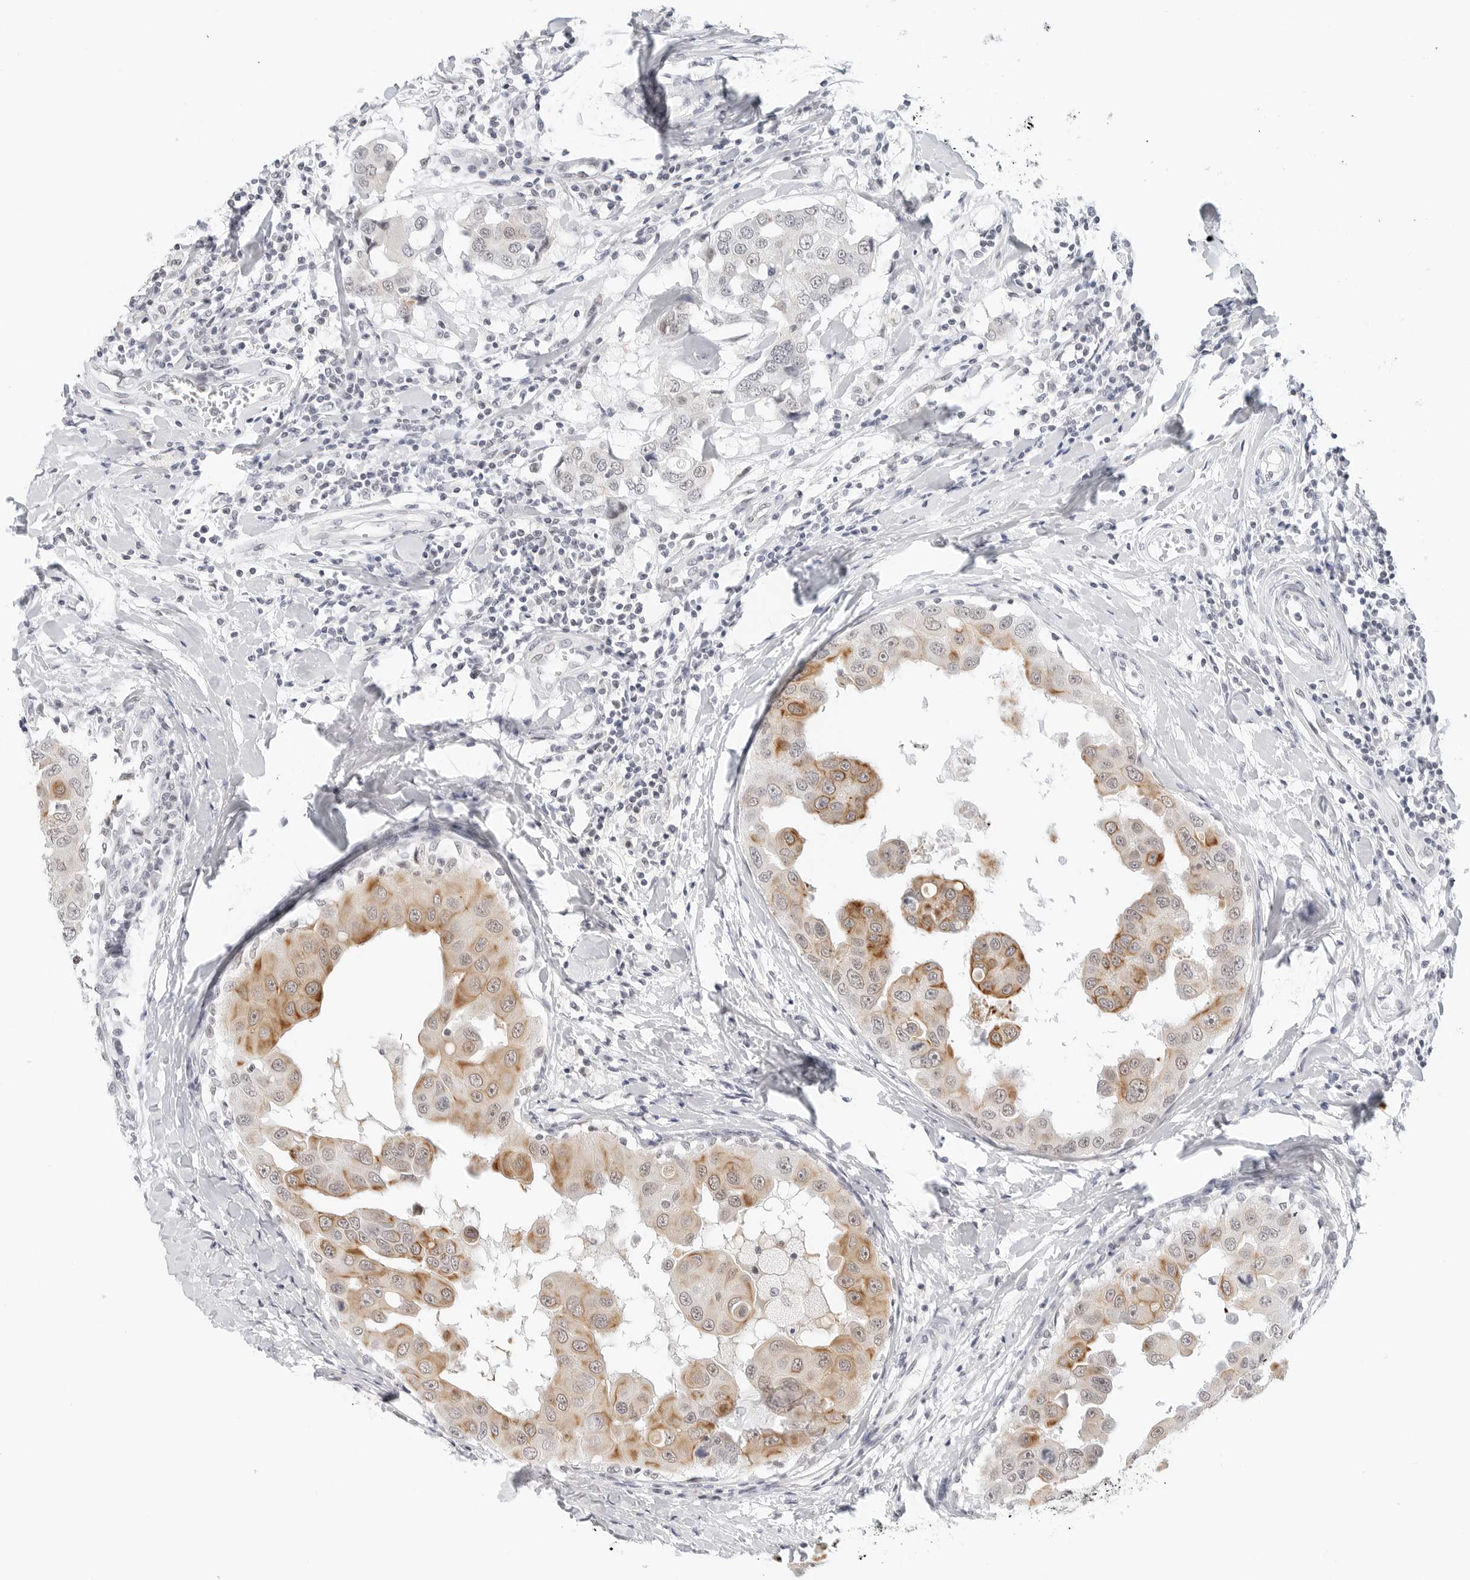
{"staining": {"intensity": "moderate", "quantity": ">75%", "location": "cytoplasmic/membranous"}, "tissue": "breast cancer", "cell_type": "Tumor cells", "image_type": "cancer", "snomed": [{"axis": "morphology", "description": "Duct carcinoma"}, {"axis": "topography", "description": "Breast"}], "caption": "A medium amount of moderate cytoplasmic/membranous staining is identified in approximately >75% of tumor cells in breast cancer (intraductal carcinoma) tissue. The staining was performed using DAB (3,3'-diaminobenzidine), with brown indicating positive protein expression. Nuclei are stained blue with hematoxylin.", "gene": "TSEN2", "patient": {"sex": "female", "age": 27}}